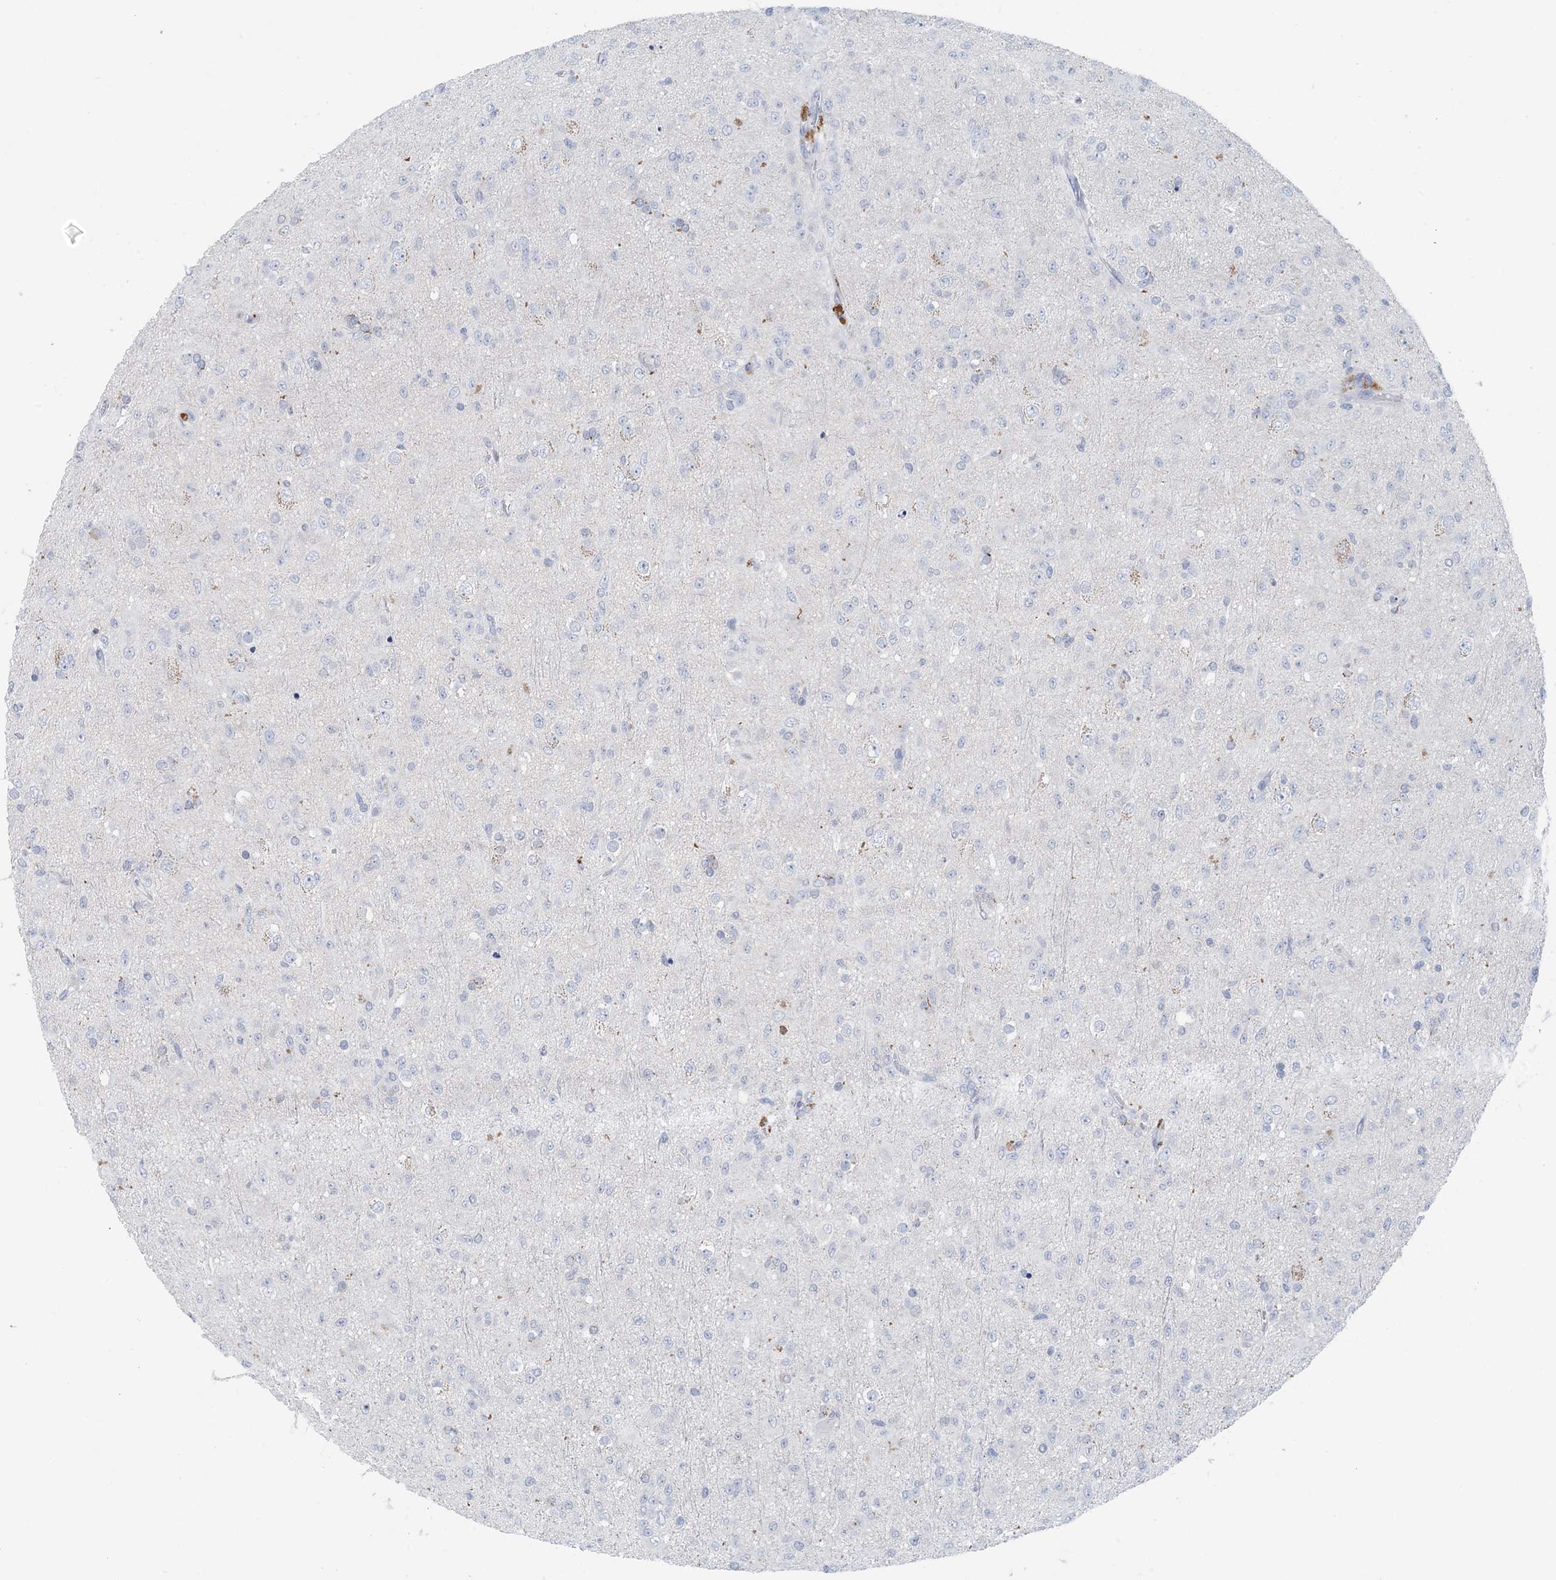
{"staining": {"intensity": "negative", "quantity": "none", "location": "none"}, "tissue": "glioma", "cell_type": "Tumor cells", "image_type": "cancer", "snomed": [{"axis": "morphology", "description": "Glioma, malignant, Low grade"}, {"axis": "topography", "description": "Brain"}], "caption": "Immunohistochemistry (IHC) of human glioma displays no expression in tumor cells.", "gene": "GABRG1", "patient": {"sex": "male", "age": 65}}